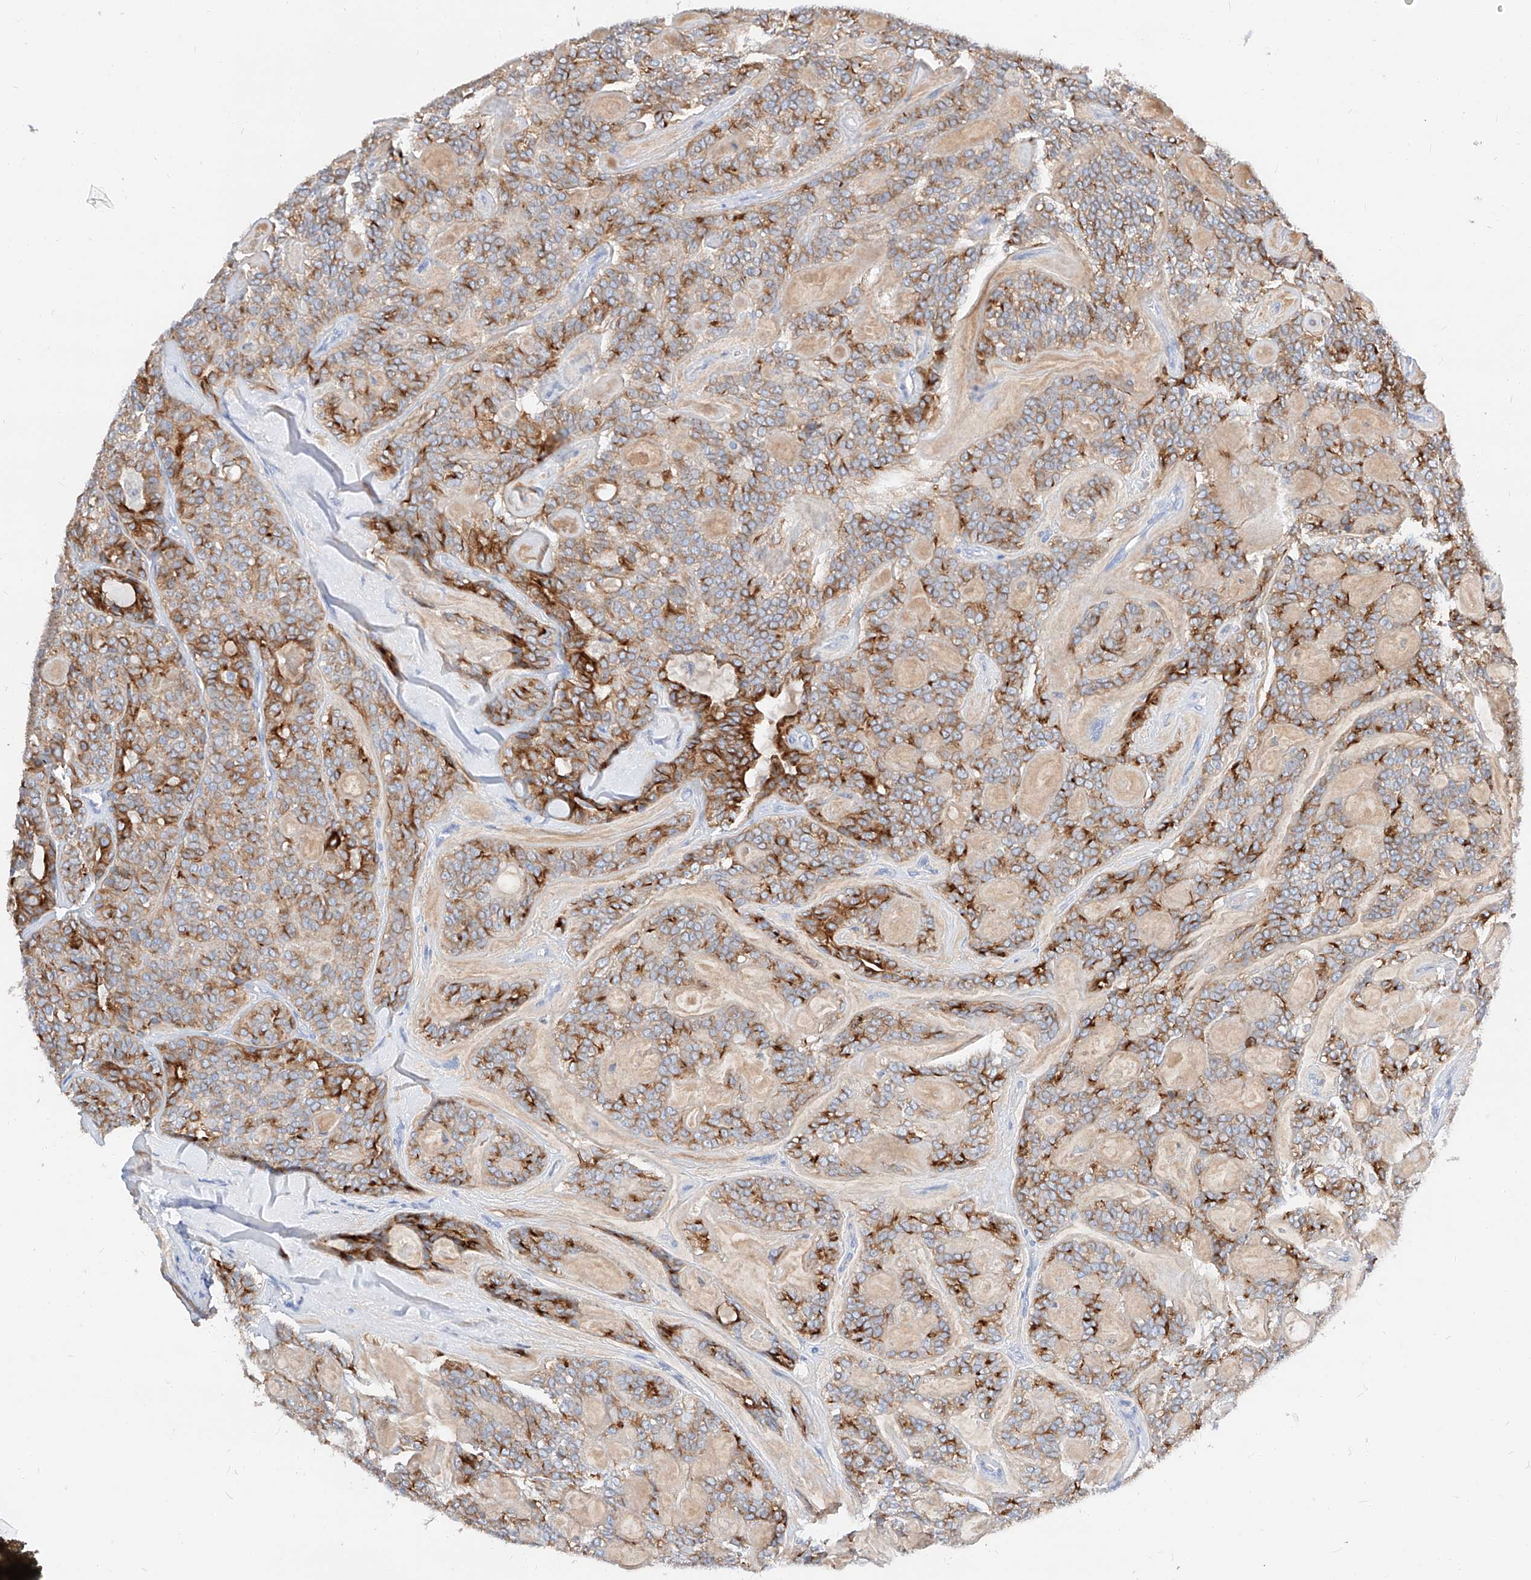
{"staining": {"intensity": "moderate", "quantity": "25%-75%", "location": "cytoplasmic/membranous"}, "tissue": "head and neck cancer", "cell_type": "Tumor cells", "image_type": "cancer", "snomed": [{"axis": "morphology", "description": "Adenocarcinoma, NOS"}, {"axis": "topography", "description": "Head-Neck"}], "caption": "About 25%-75% of tumor cells in adenocarcinoma (head and neck) demonstrate moderate cytoplasmic/membranous protein staining as visualized by brown immunohistochemical staining.", "gene": "MAP7", "patient": {"sex": "male", "age": 66}}